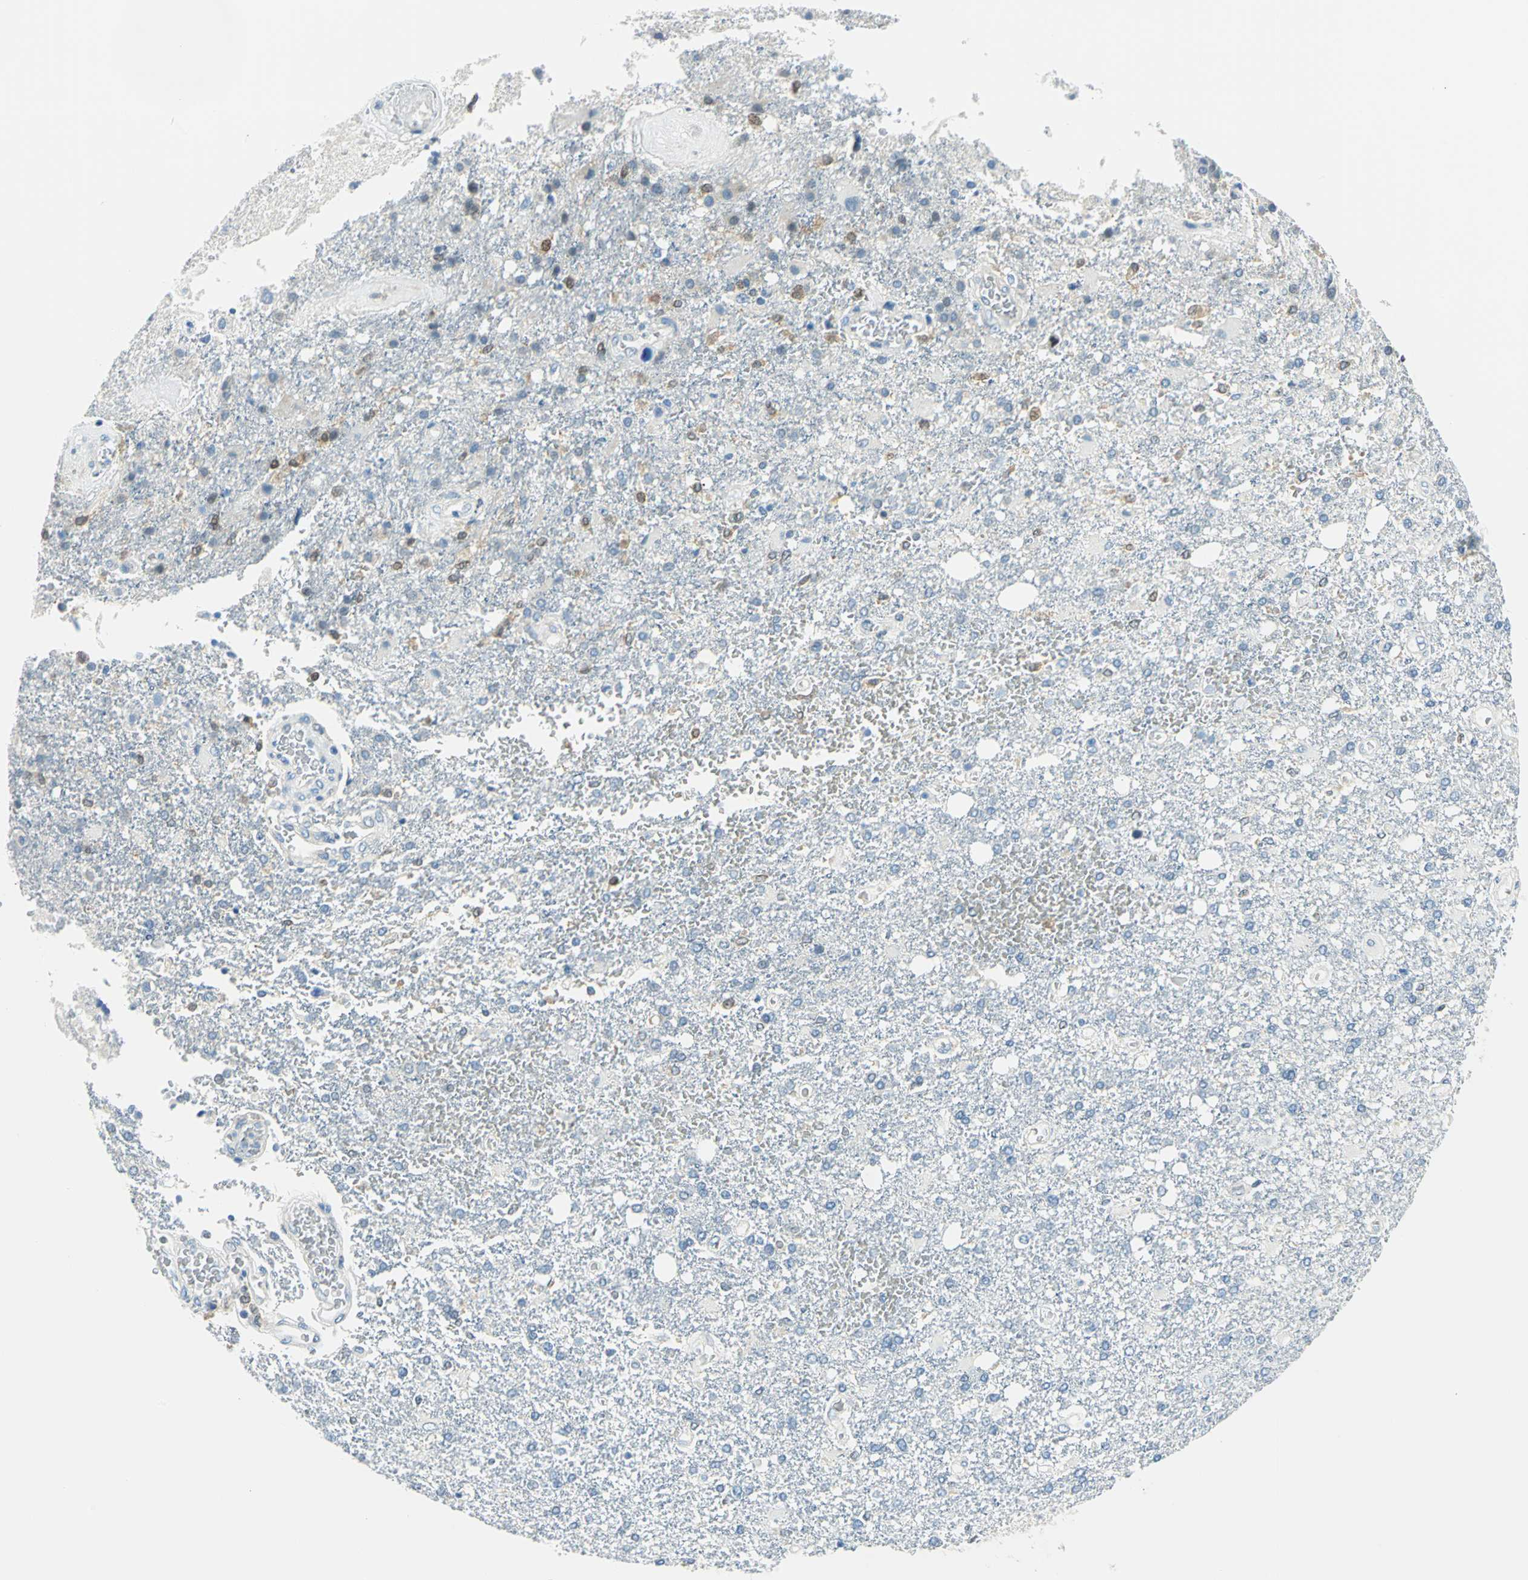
{"staining": {"intensity": "moderate", "quantity": "<25%", "location": "cytoplasmic/membranous,nuclear"}, "tissue": "glioma", "cell_type": "Tumor cells", "image_type": "cancer", "snomed": [{"axis": "morphology", "description": "Glioma, malignant, High grade"}, {"axis": "topography", "description": "Cerebral cortex"}], "caption": "IHC (DAB) staining of high-grade glioma (malignant) demonstrates moderate cytoplasmic/membranous and nuclear protein expression in about <25% of tumor cells. The staining was performed using DAB (3,3'-diaminobenzidine) to visualize the protein expression in brown, while the nuclei were stained in blue with hematoxylin (Magnification: 20x).", "gene": "AKR1A1", "patient": {"sex": "male", "age": 79}}